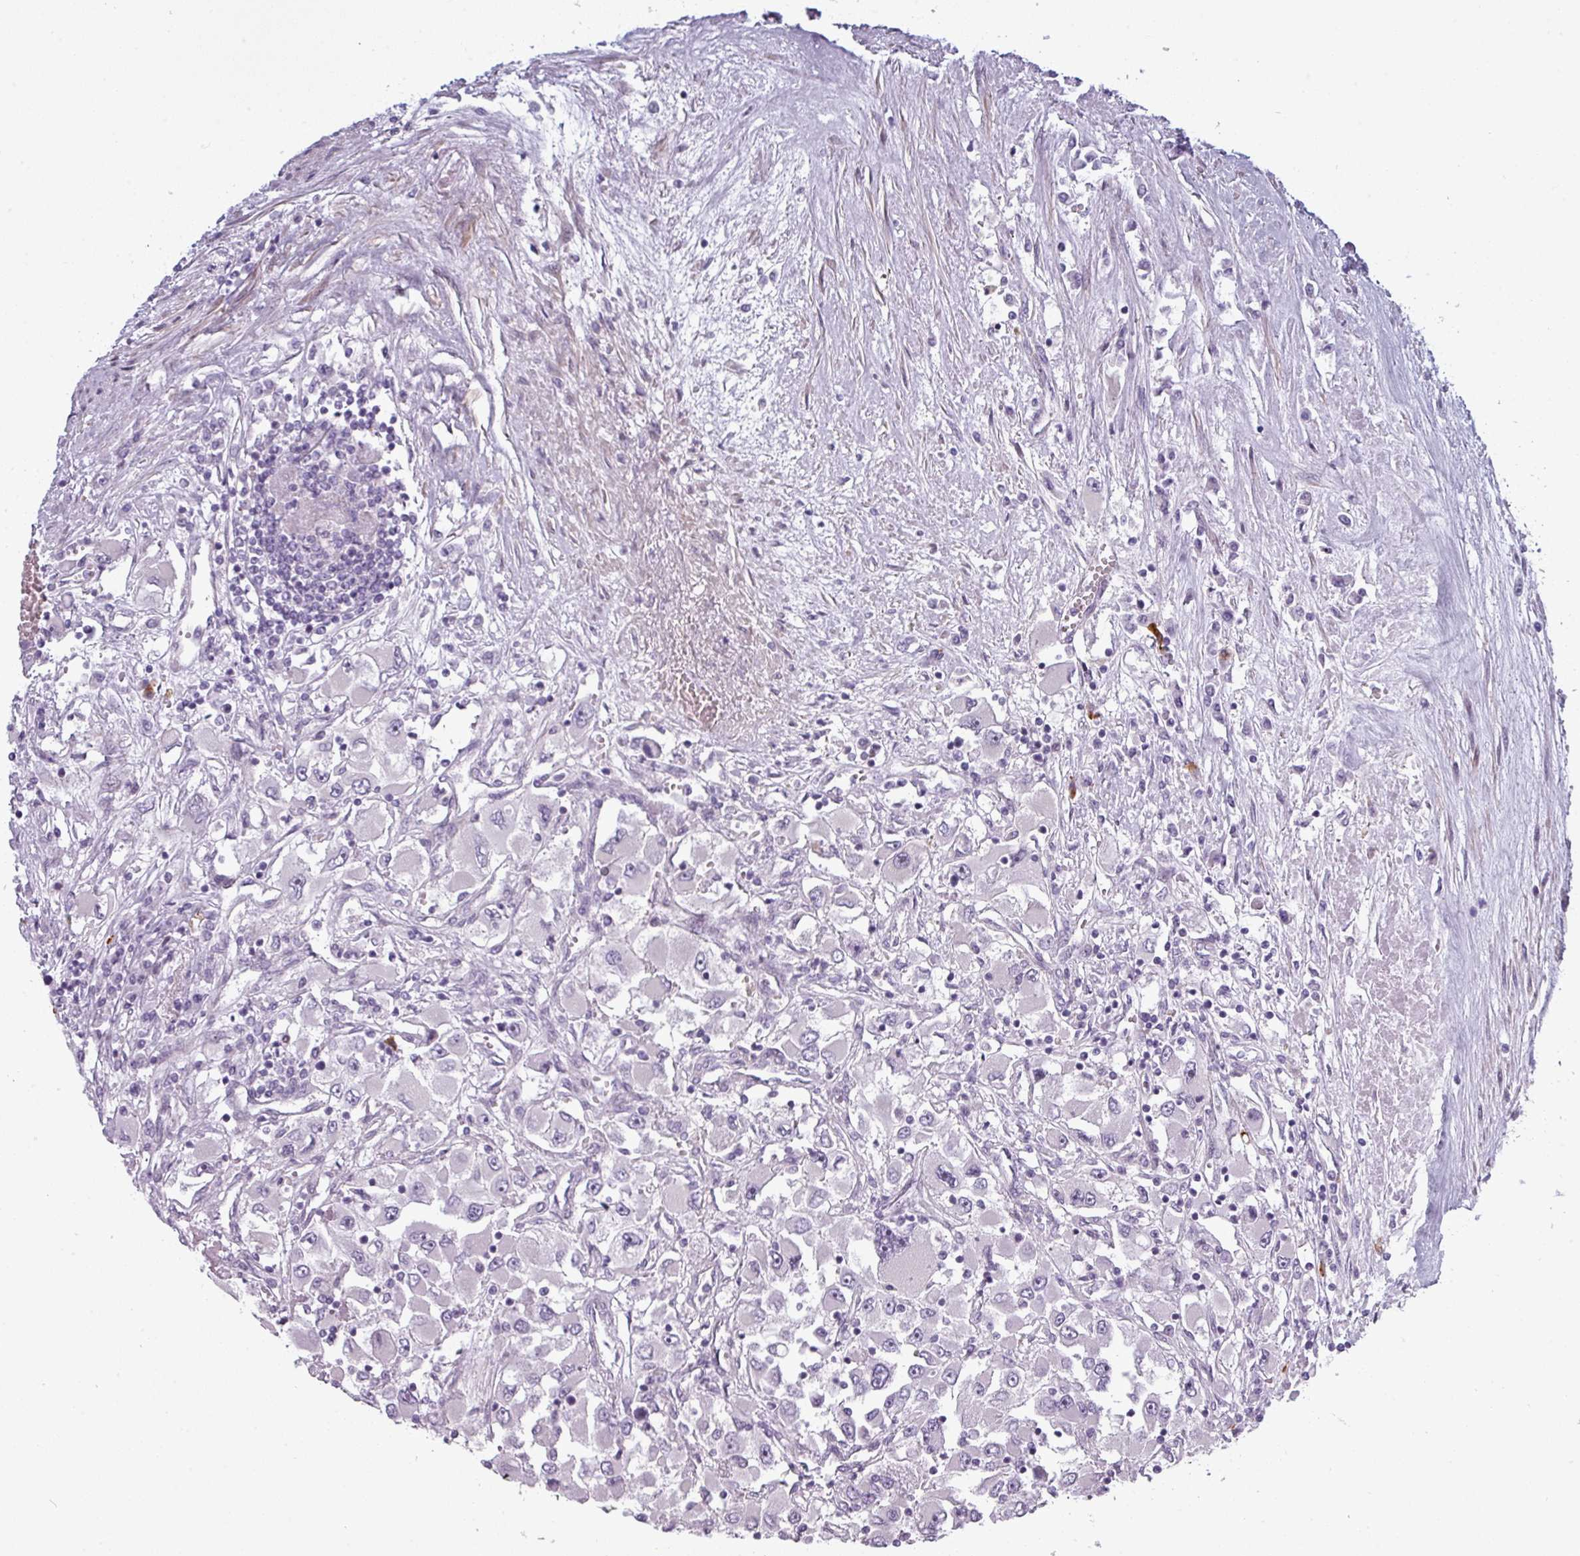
{"staining": {"intensity": "negative", "quantity": "none", "location": "none"}, "tissue": "renal cancer", "cell_type": "Tumor cells", "image_type": "cancer", "snomed": [{"axis": "morphology", "description": "Adenocarcinoma, NOS"}, {"axis": "topography", "description": "Kidney"}], "caption": "Protein analysis of renal adenocarcinoma exhibits no significant expression in tumor cells.", "gene": "PRAMEF12", "patient": {"sex": "female", "age": 52}}